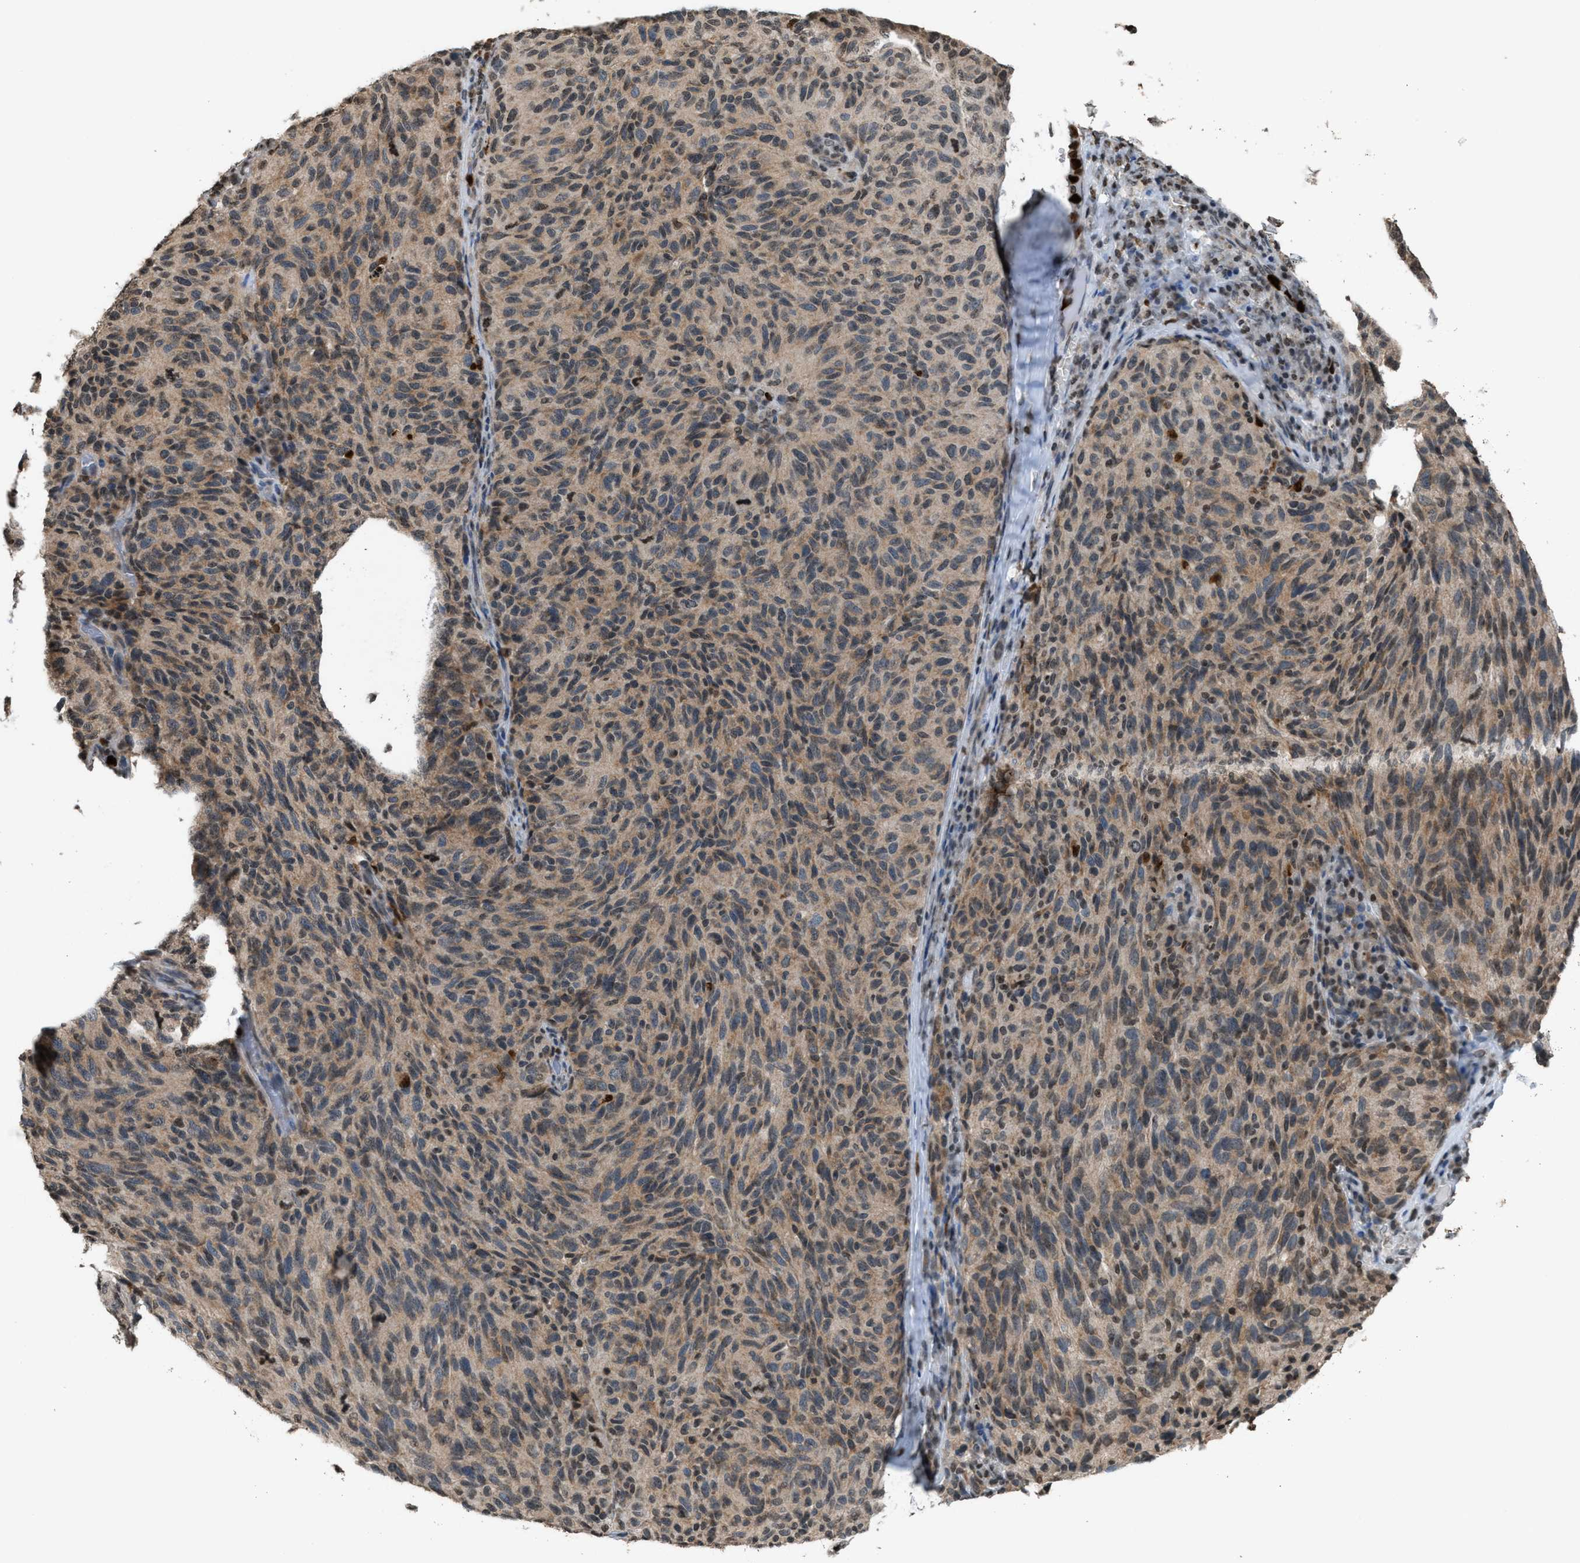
{"staining": {"intensity": "weak", "quantity": ">75%", "location": "cytoplasmic/membranous"}, "tissue": "melanoma", "cell_type": "Tumor cells", "image_type": "cancer", "snomed": [{"axis": "morphology", "description": "Malignant melanoma, NOS"}, {"axis": "topography", "description": "Skin"}], "caption": "IHC image of melanoma stained for a protein (brown), which reveals low levels of weak cytoplasmic/membranous staining in about >75% of tumor cells.", "gene": "PRUNE2", "patient": {"sex": "female", "age": 73}}